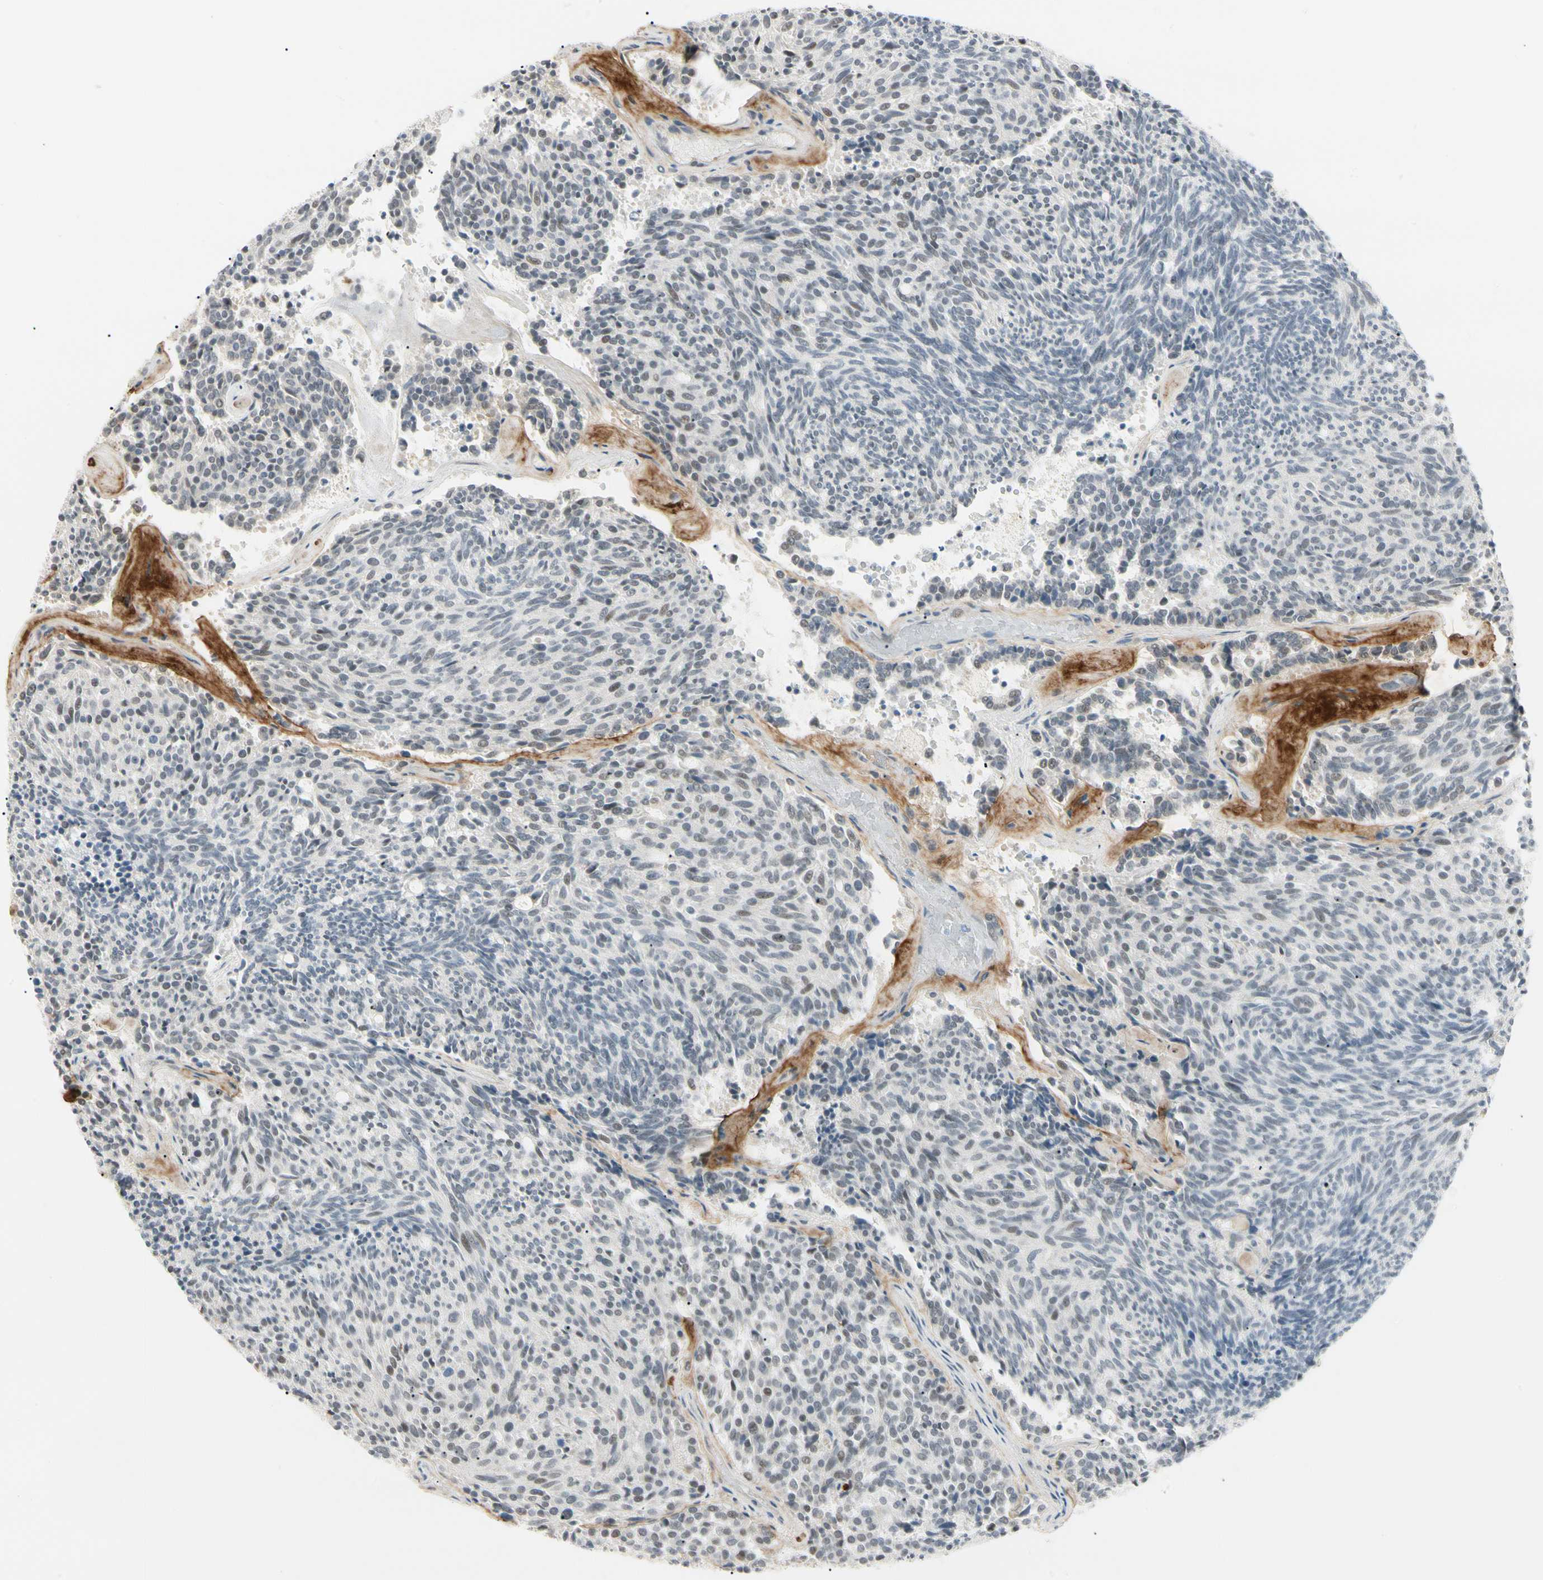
{"staining": {"intensity": "weak", "quantity": "25%-75%", "location": "nuclear"}, "tissue": "carcinoid", "cell_type": "Tumor cells", "image_type": "cancer", "snomed": [{"axis": "morphology", "description": "Carcinoid, malignant, NOS"}, {"axis": "topography", "description": "Pancreas"}], "caption": "High-power microscopy captured an immunohistochemistry (IHC) image of carcinoid, revealing weak nuclear staining in about 25%-75% of tumor cells. Immunohistochemistry (ihc) stains the protein of interest in brown and the nuclei are stained blue.", "gene": "ASPN", "patient": {"sex": "female", "age": 54}}